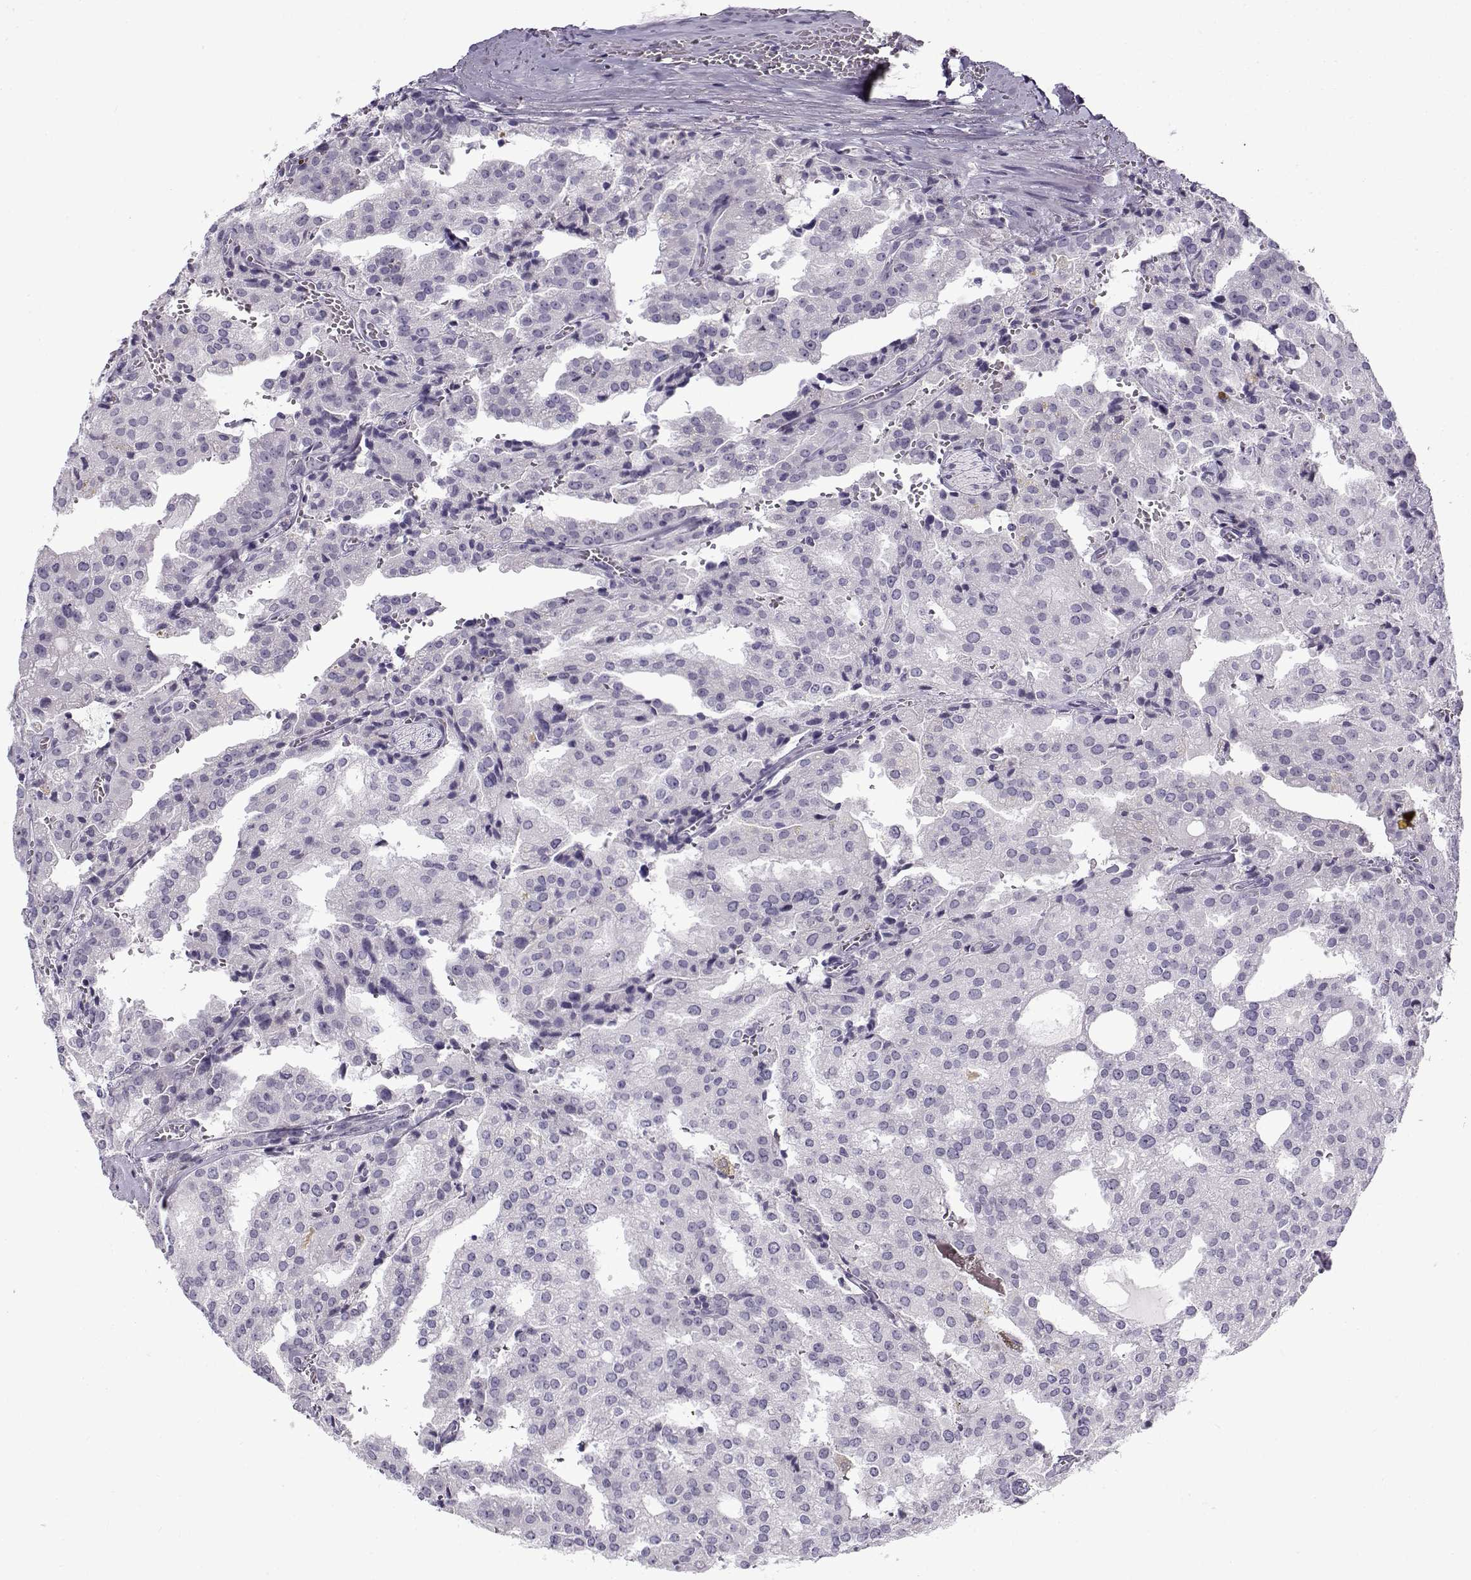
{"staining": {"intensity": "negative", "quantity": "none", "location": "none"}, "tissue": "prostate cancer", "cell_type": "Tumor cells", "image_type": "cancer", "snomed": [{"axis": "morphology", "description": "Adenocarcinoma, High grade"}, {"axis": "topography", "description": "Prostate"}], "caption": "A high-resolution photomicrograph shows immunohistochemistry staining of prostate cancer (high-grade adenocarcinoma), which demonstrates no significant positivity in tumor cells. (Stains: DAB immunohistochemistry (IHC) with hematoxylin counter stain, Microscopy: brightfield microscopy at high magnification).", "gene": "GTSF1L", "patient": {"sex": "male", "age": 68}}